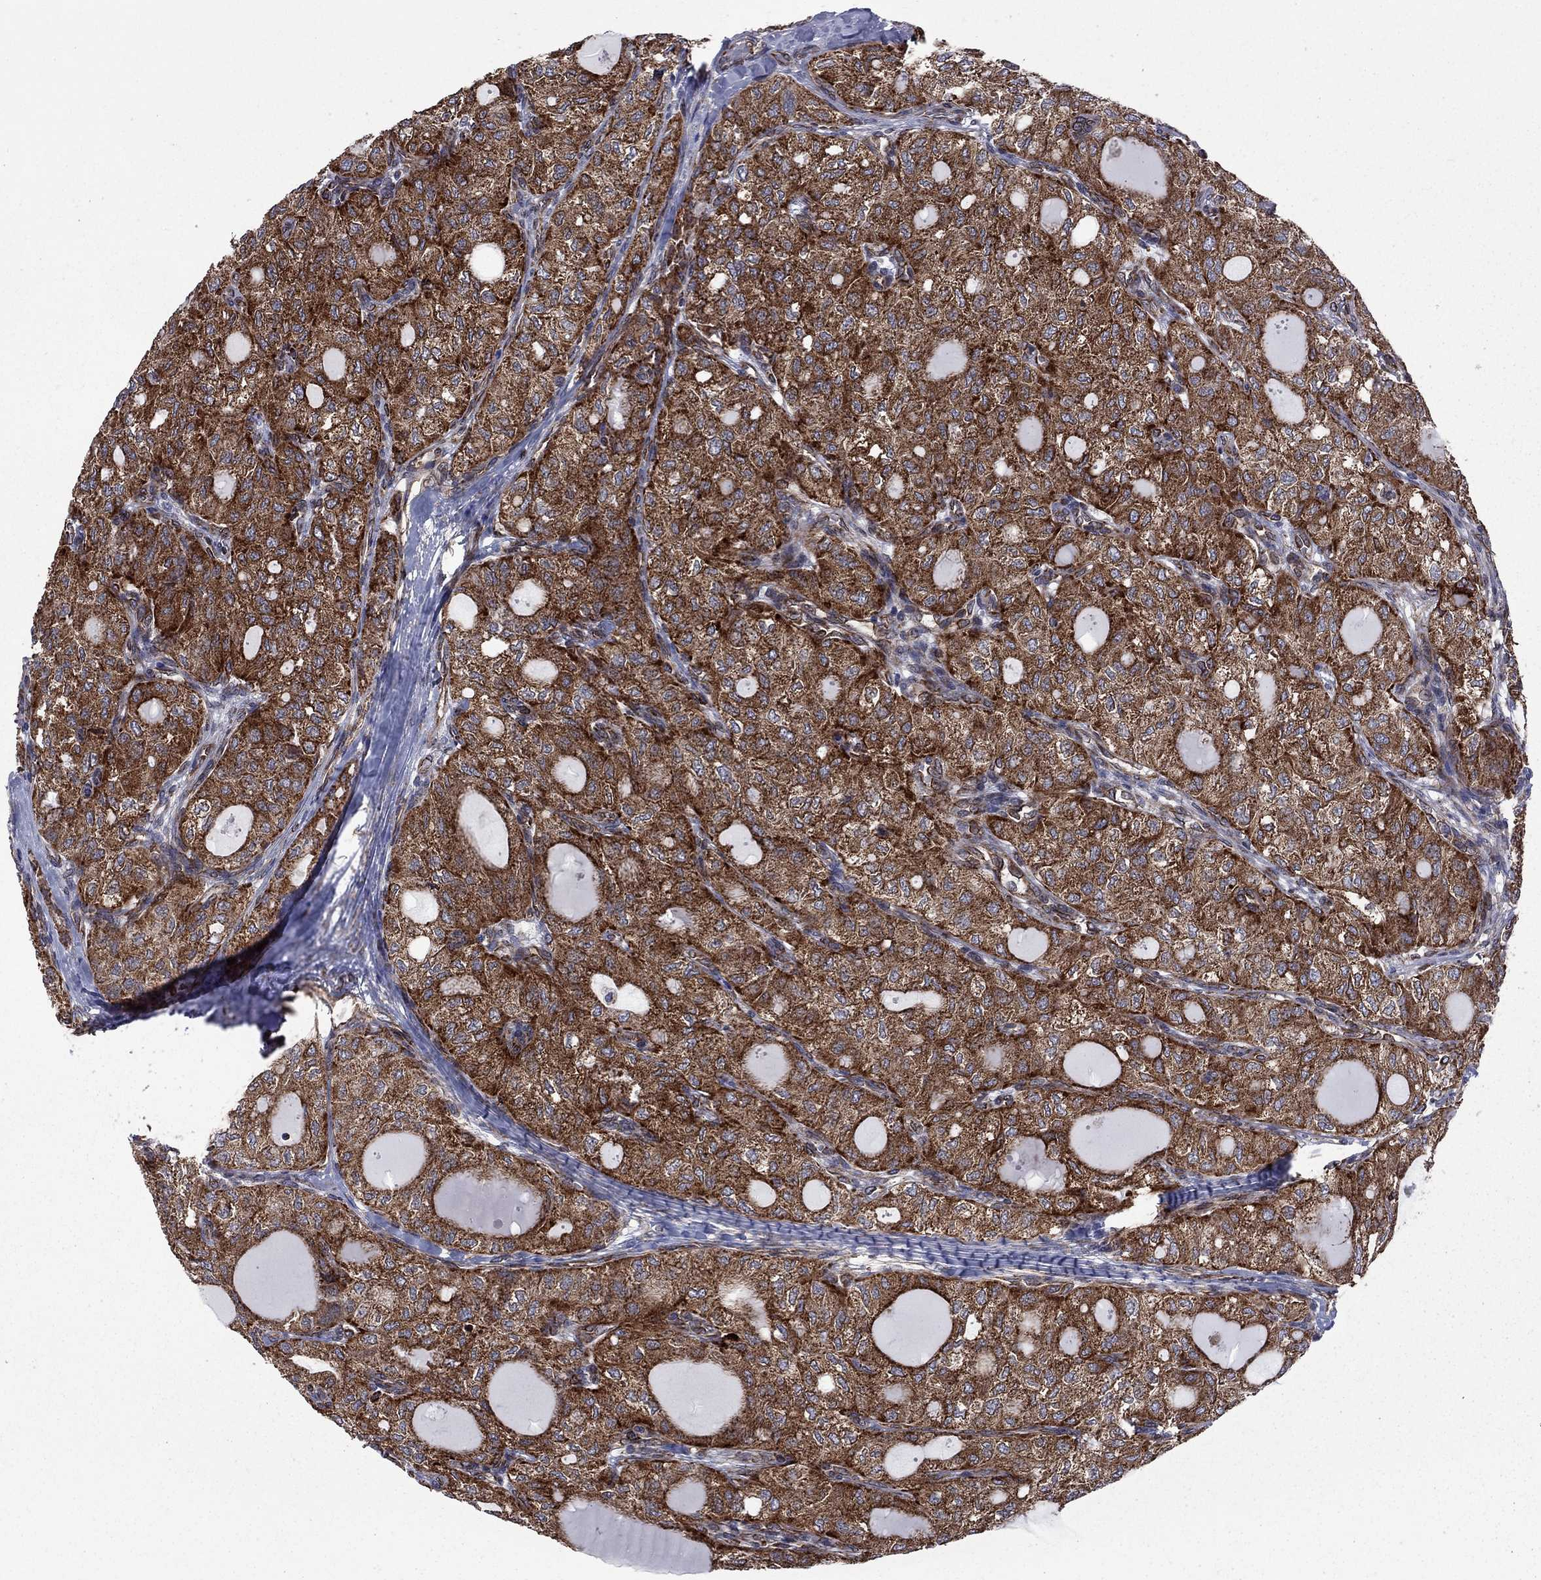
{"staining": {"intensity": "strong", "quantity": "25%-75%", "location": "cytoplasmic/membranous"}, "tissue": "thyroid cancer", "cell_type": "Tumor cells", "image_type": "cancer", "snomed": [{"axis": "morphology", "description": "Follicular adenoma carcinoma, NOS"}, {"axis": "topography", "description": "Thyroid gland"}], "caption": "Strong cytoplasmic/membranous expression is identified in approximately 25%-75% of tumor cells in thyroid cancer. The staining is performed using DAB brown chromogen to label protein expression. The nuclei are counter-stained blue using hematoxylin.", "gene": "CLPTM1", "patient": {"sex": "male", "age": 75}}